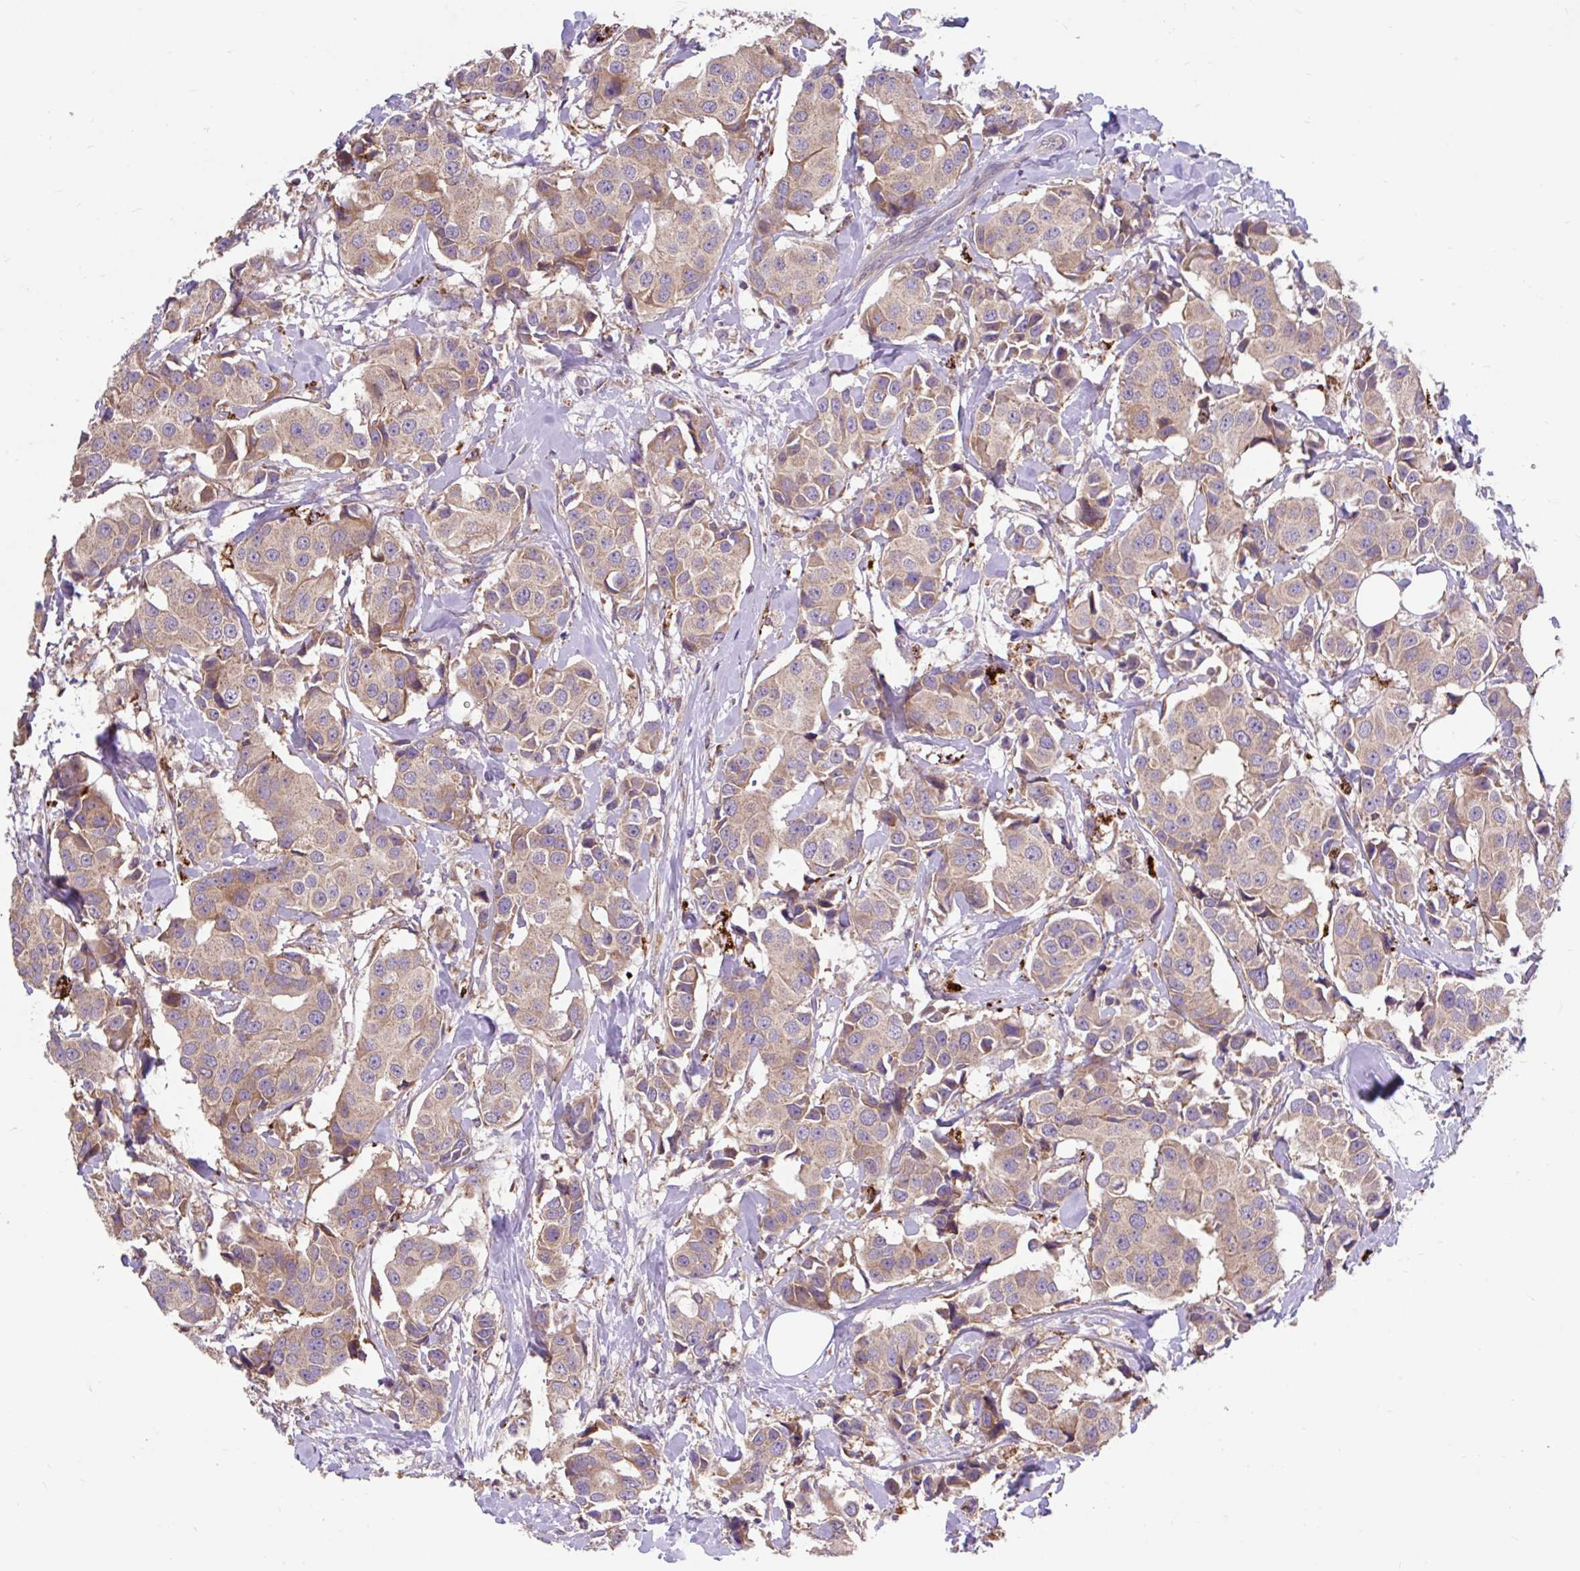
{"staining": {"intensity": "weak", "quantity": ">75%", "location": "cytoplasmic/membranous"}, "tissue": "breast cancer", "cell_type": "Tumor cells", "image_type": "cancer", "snomed": [{"axis": "morphology", "description": "Normal tissue, NOS"}, {"axis": "morphology", "description": "Duct carcinoma"}, {"axis": "topography", "description": "Breast"}], "caption": "The image demonstrates immunohistochemical staining of intraductal carcinoma (breast). There is weak cytoplasmic/membranous expression is seen in about >75% of tumor cells.", "gene": "RALBP1", "patient": {"sex": "female", "age": 39}}